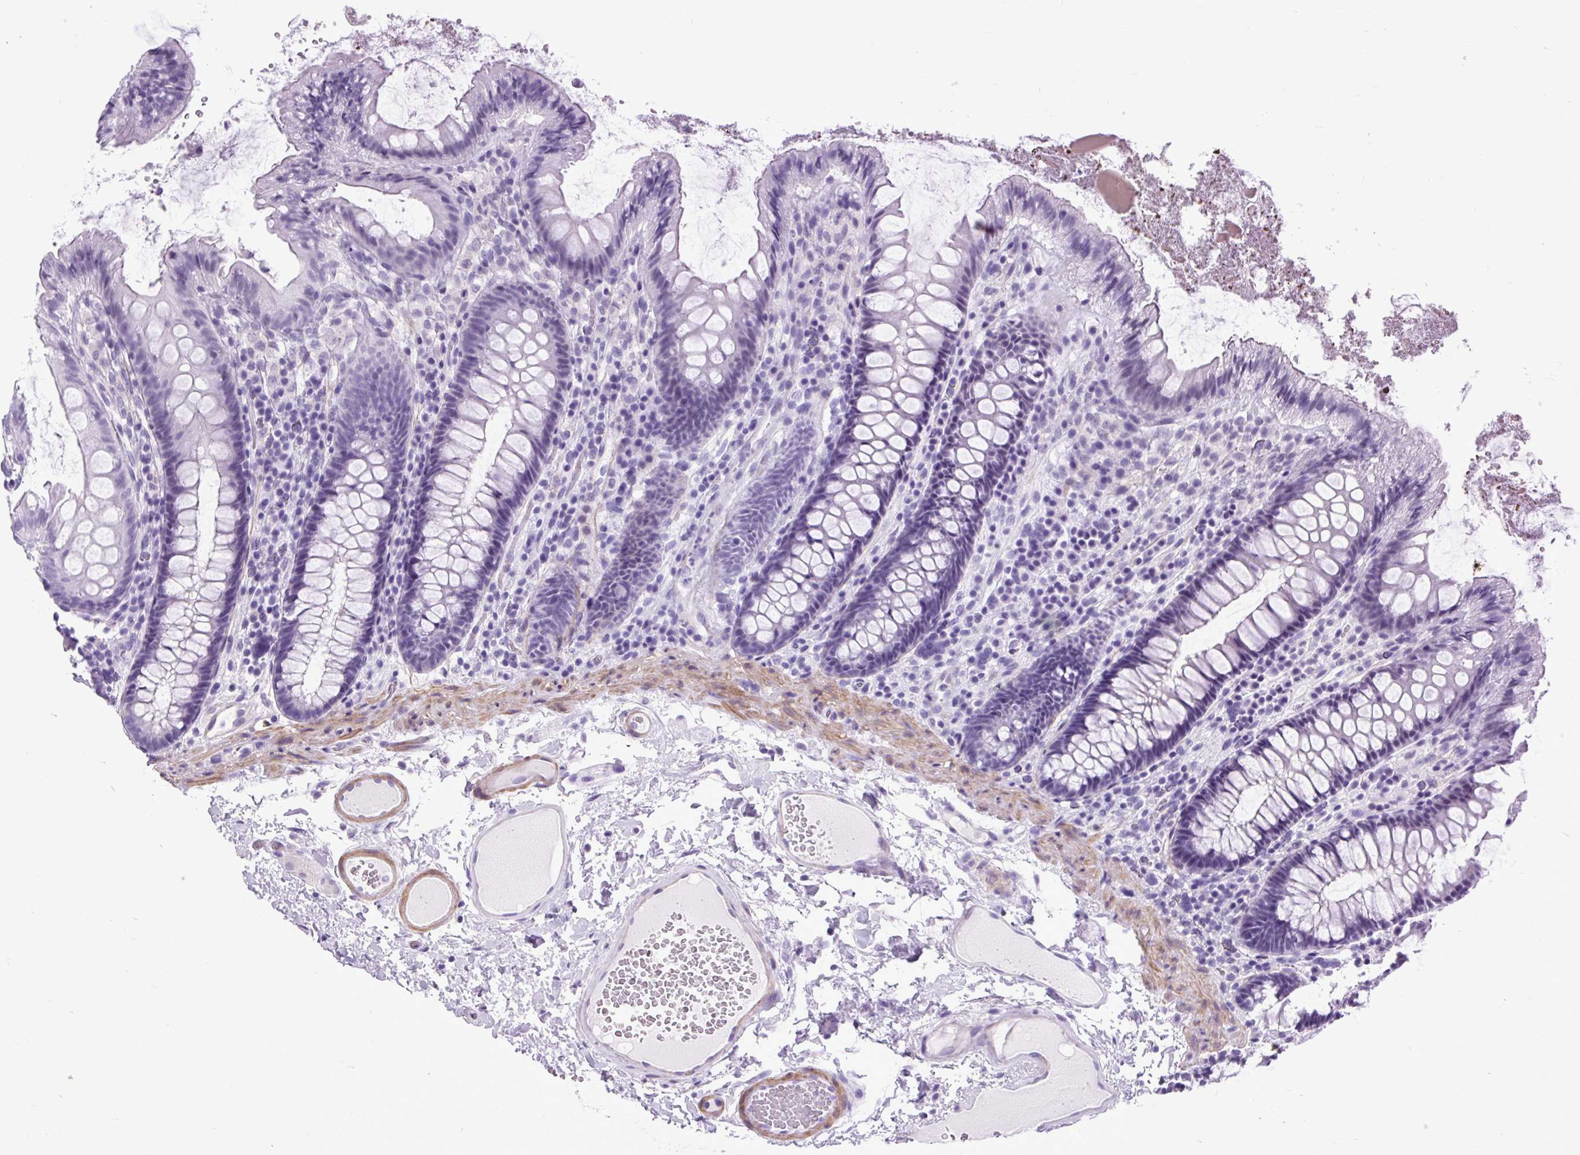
{"staining": {"intensity": "negative", "quantity": "none", "location": "none"}, "tissue": "colon", "cell_type": "Endothelial cells", "image_type": "normal", "snomed": [{"axis": "morphology", "description": "Normal tissue, NOS"}, {"axis": "topography", "description": "Colon"}], "caption": "Immunohistochemistry micrograph of normal colon: colon stained with DAB shows no significant protein staining in endothelial cells.", "gene": "DPP6", "patient": {"sex": "male", "age": 84}}